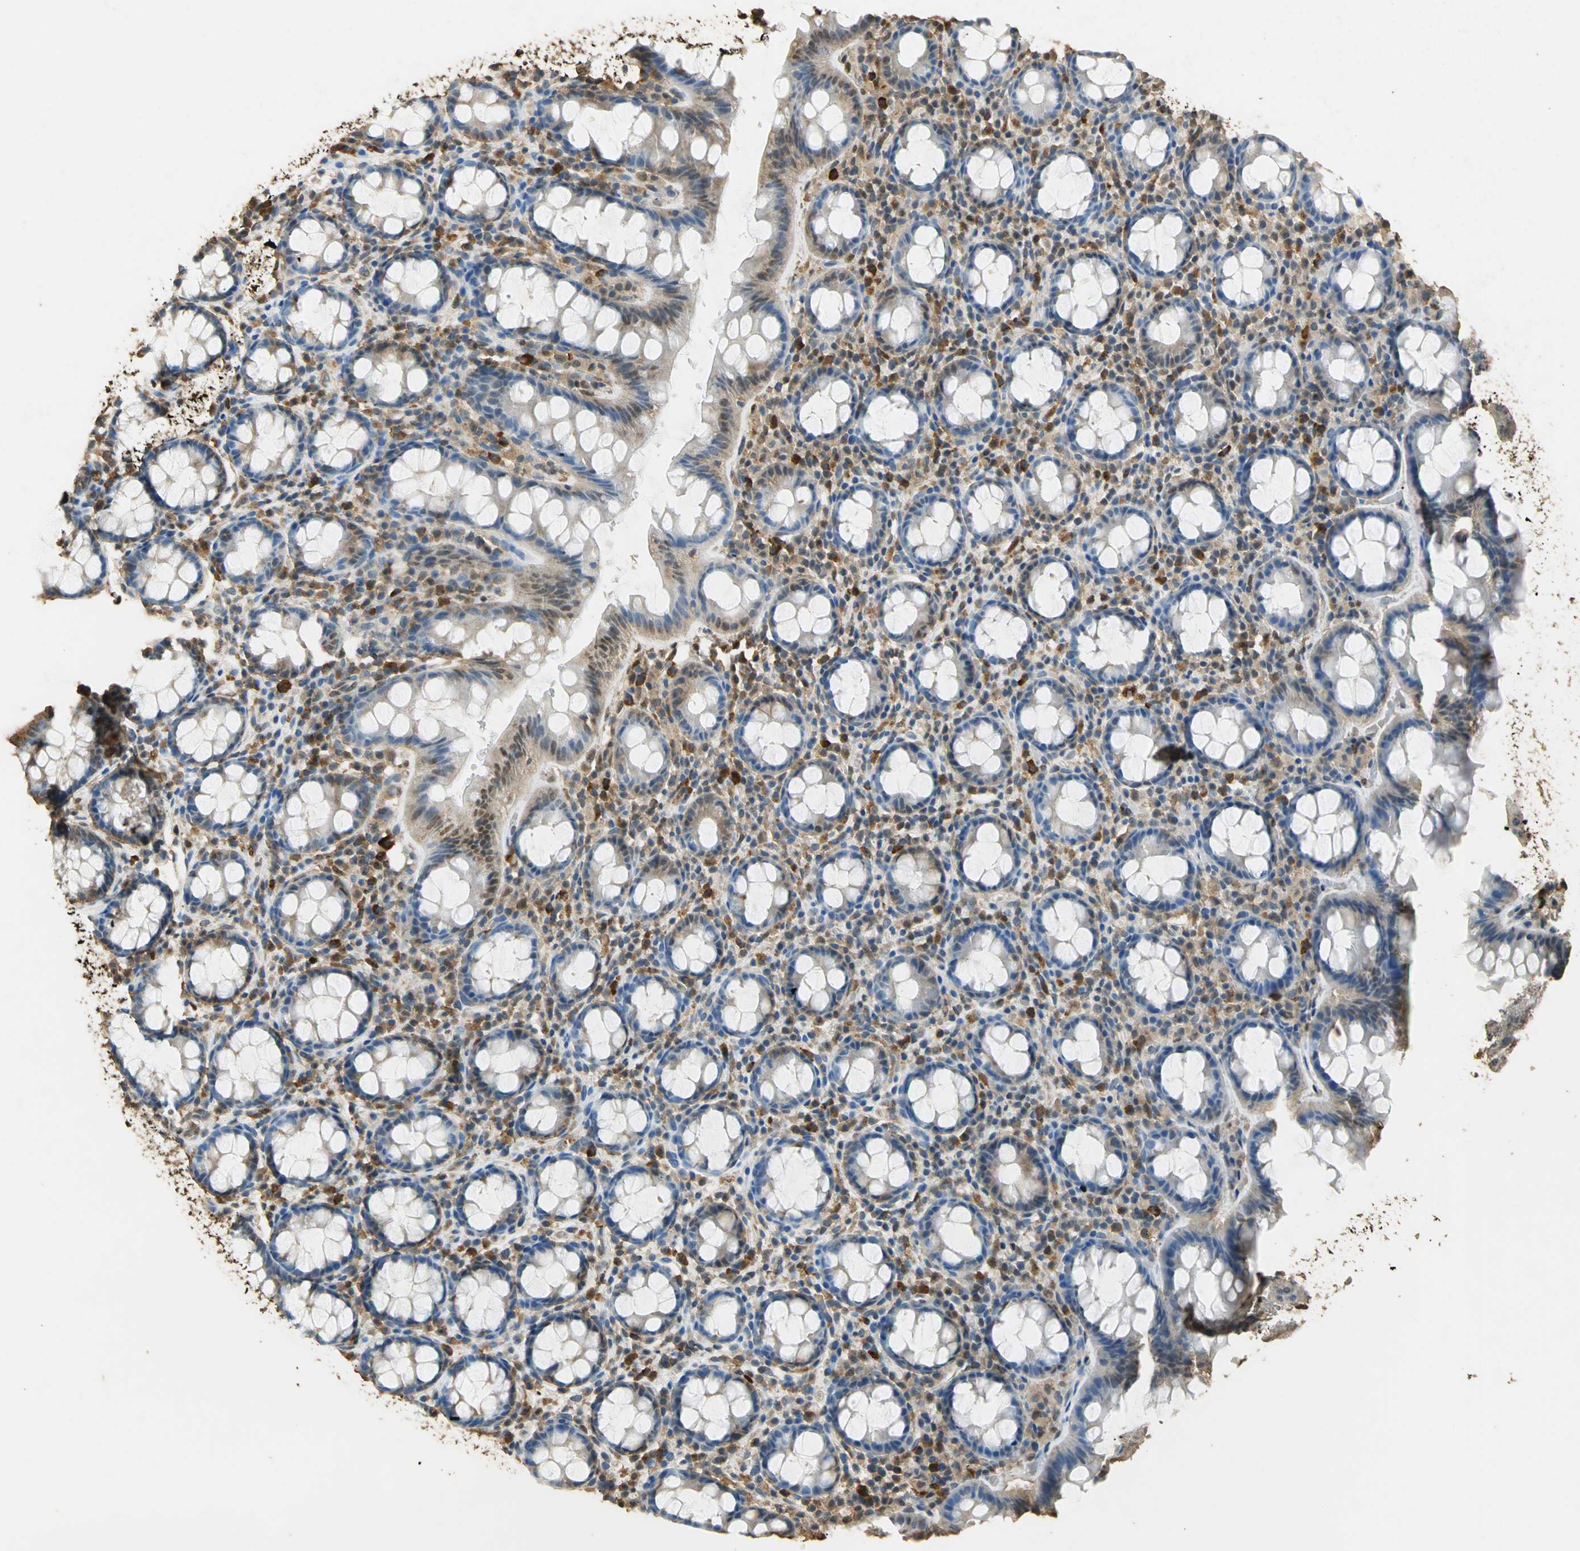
{"staining": {"intensity": "moderate", "quantity": ">75%", "location": "cytoplasmic/membranous"}, "tissue": "rectum", "cell_type": "Glandular cells", "image_type": "normal", "snomed": [{"axis": "morphology", "description": "Normal tissue, NOS"}, {"axis": "topography", "description": "Rectum"}], "caption": "Rectum stained with a brown dye reveals moderate cytoplasmic/membranous positive positivity in about >75% of glandular cells.", "gene": "GAPDH", "patient": {"sex": "male", "age": 92}}